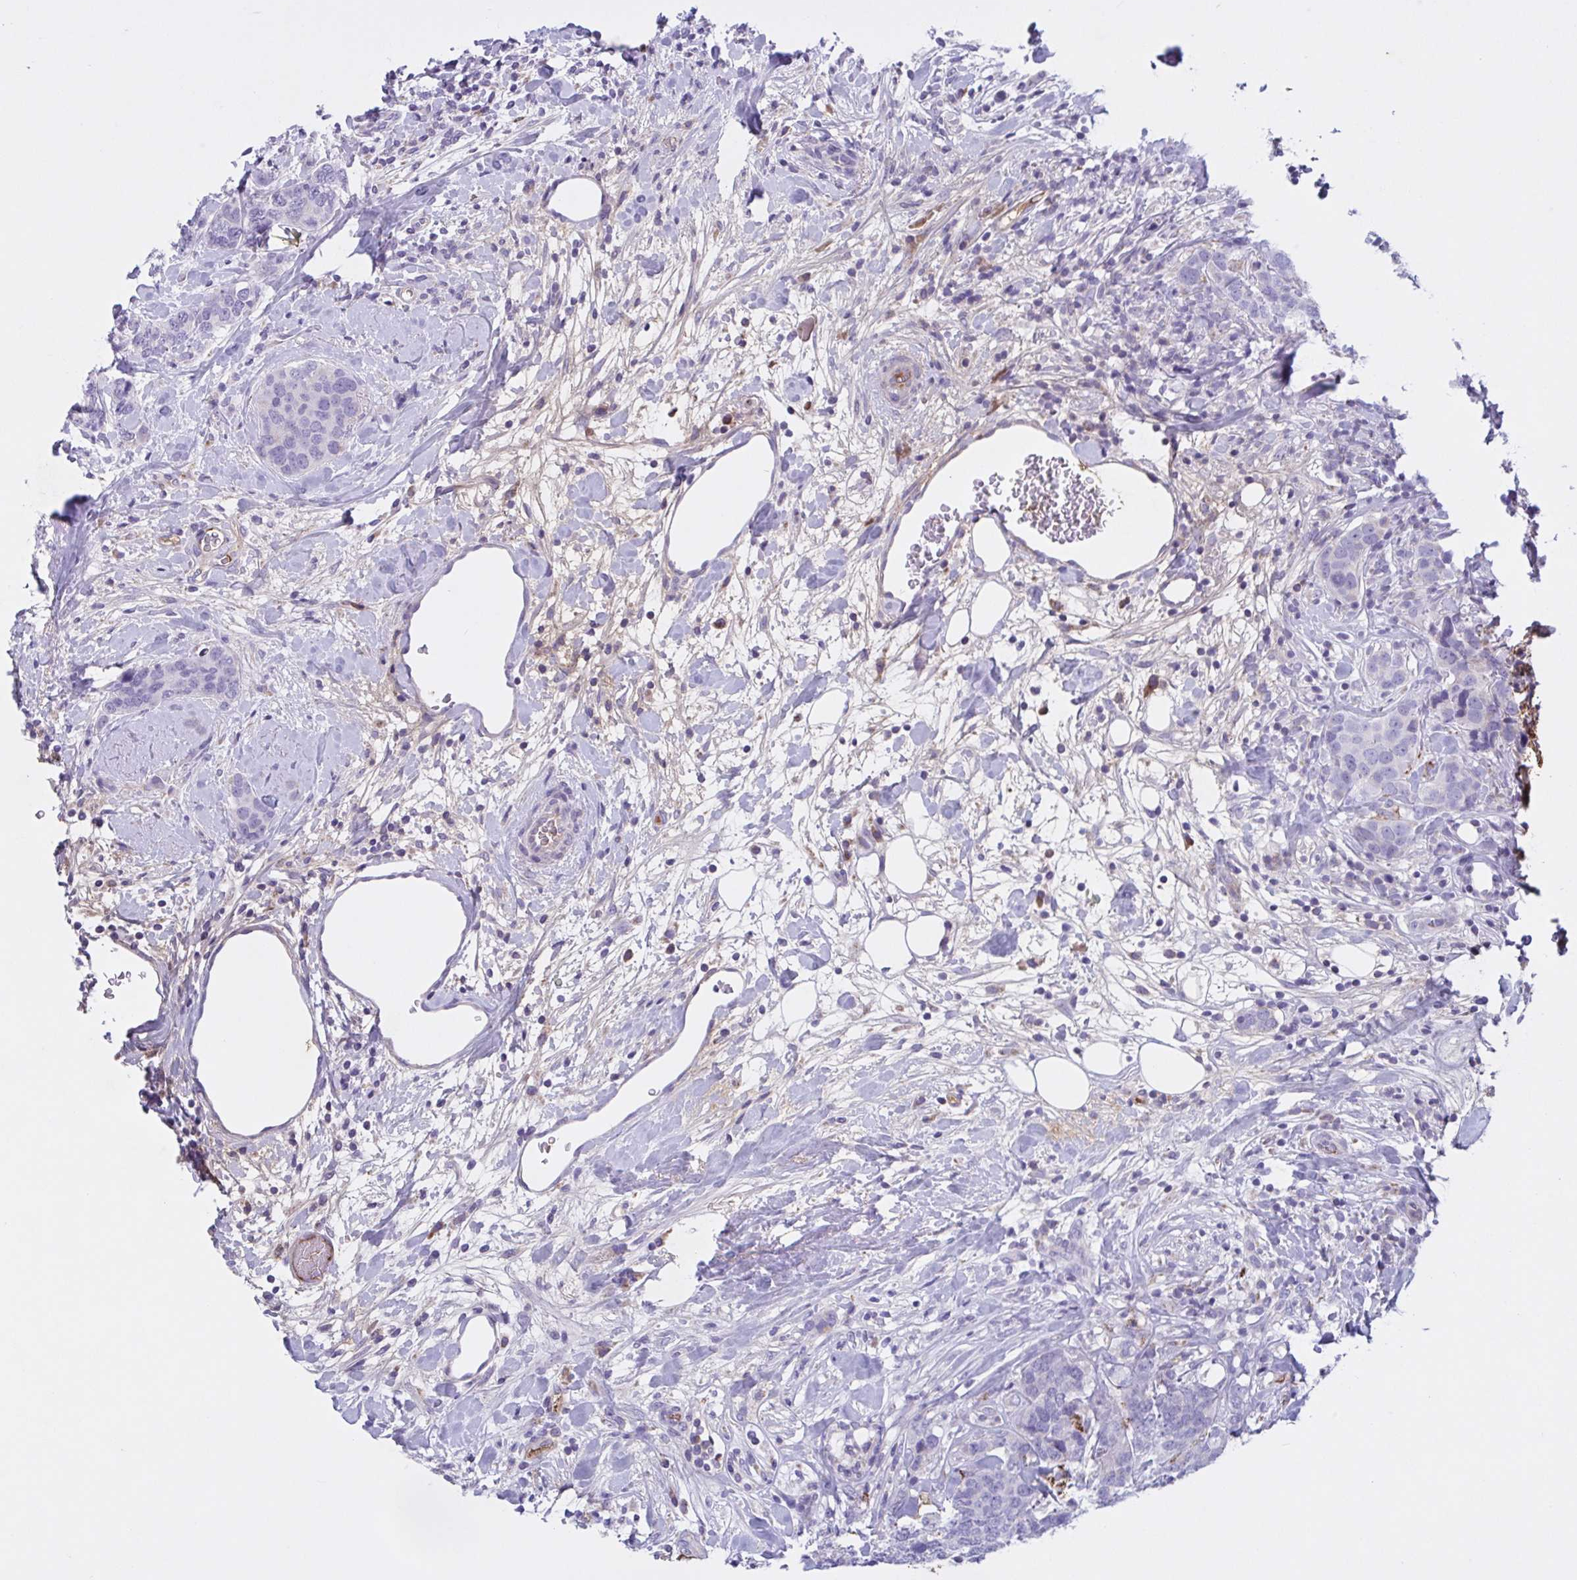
{"staining": {"intensity": "negative", "quantity": "none", "location": "none"}, "tissue": "breast cancer", "cell_type": "Tumor cells", "image_type": "cancer", "snomed": [{"axis": "morphology", "description": "Lobular carcinoma"}, {"axis": "topography", "description": "Breast"}], "caption": "High magnification brightfield microscopy of breast lobular carcinoma stained with DAB (brown) and counterstained with hematoxylin (blue): tumor cells show no significant staining.", "gene": "F13B", "patient": {"sex": "female", "age": 59}}